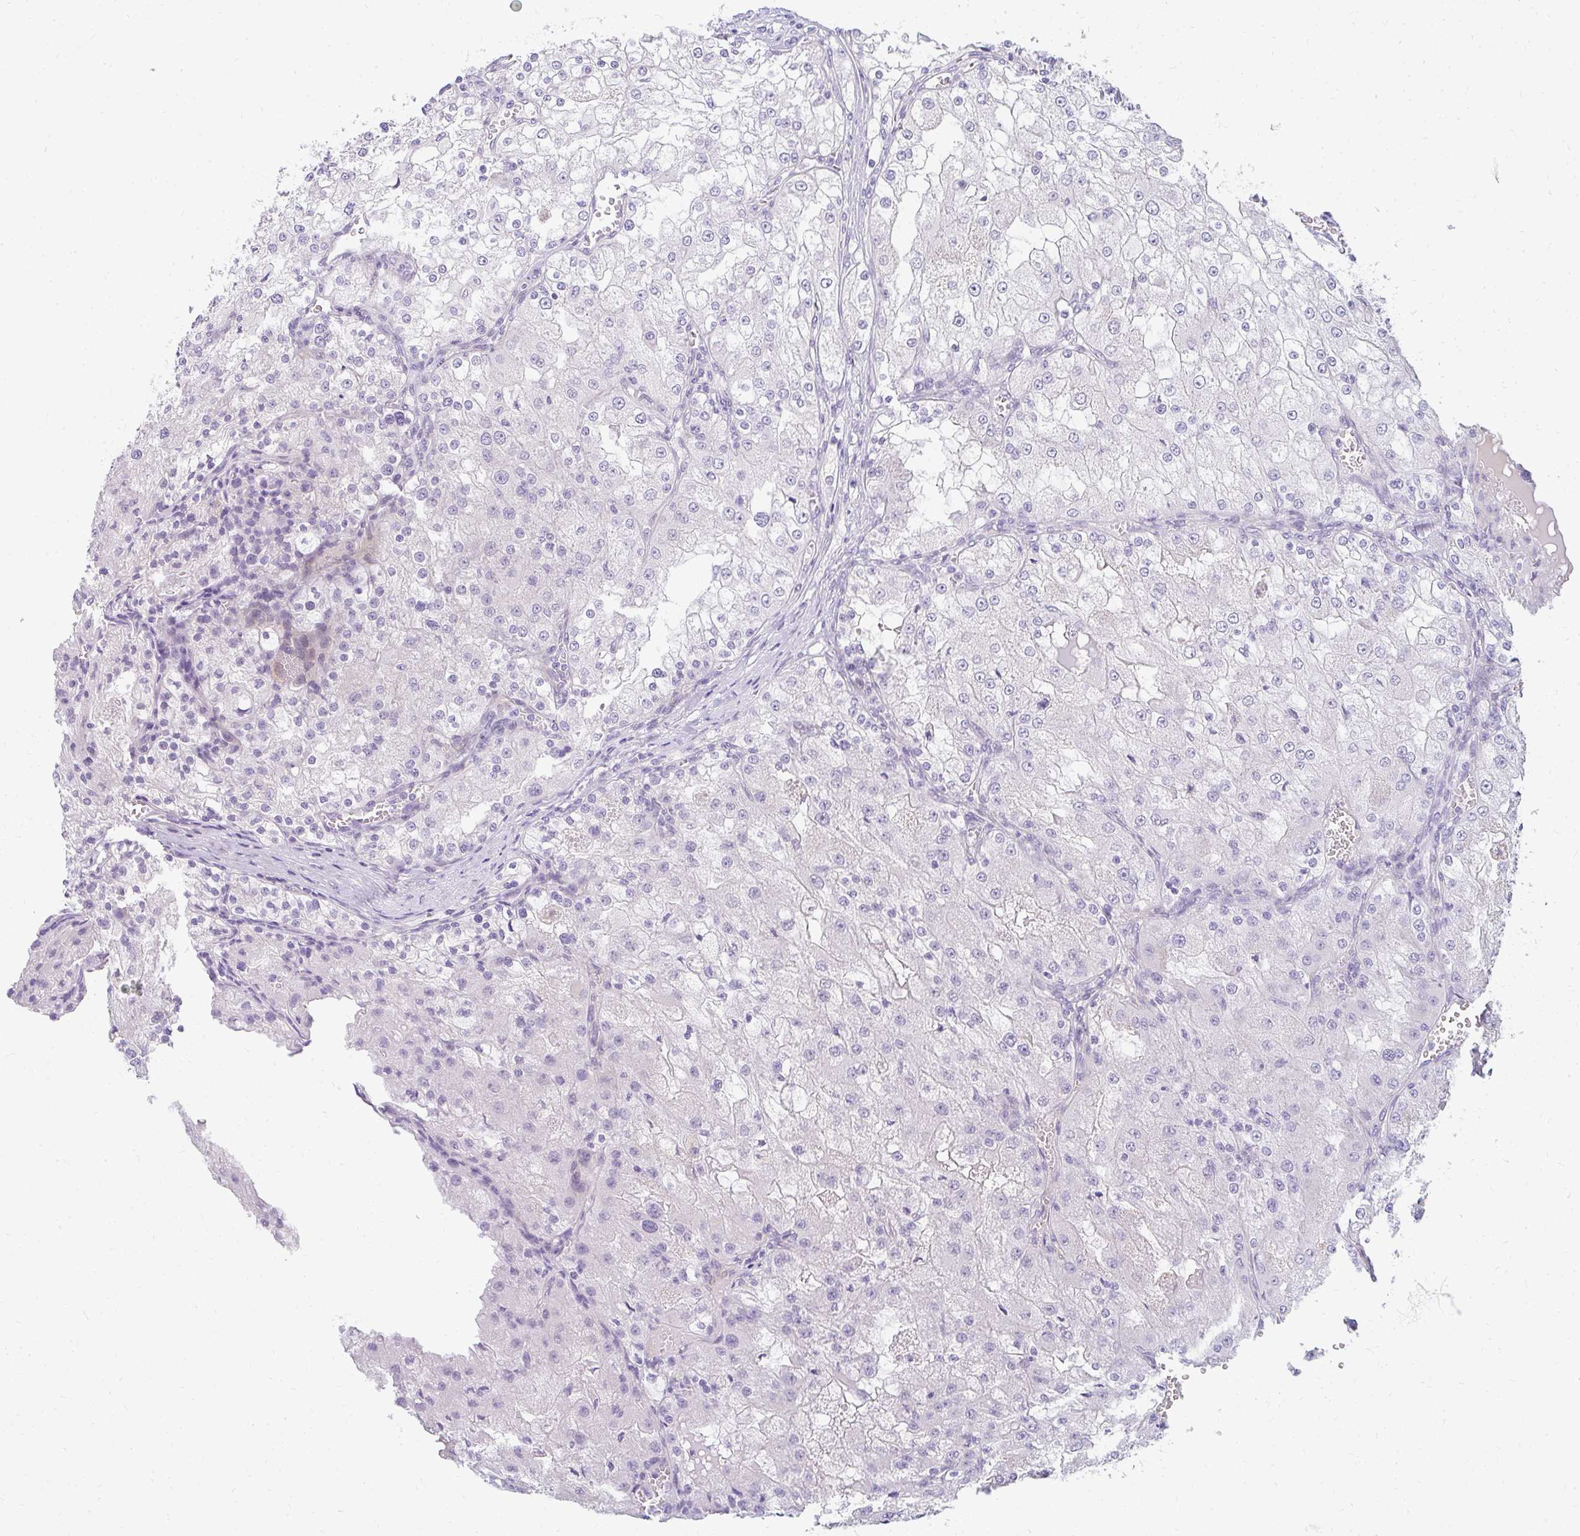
{"staining": {"intensity": "negative", "quantity": "none", "location": "none"}, "tissue": "renal cancer", "cell_type": "Tumor cells", "image_type": "cancer", "snomed": [{"axis": "morphology", "description": "Adenocarcinoma, NOS"}, {"axis": "topography", "description": "Kidney"}], "caption": "Renal cancer was stained to show a protein in brown. There is no significant positivity in tumor cells.", "gene": "PPP1R3G", "patient": {"sex": "female", "age": 74}}